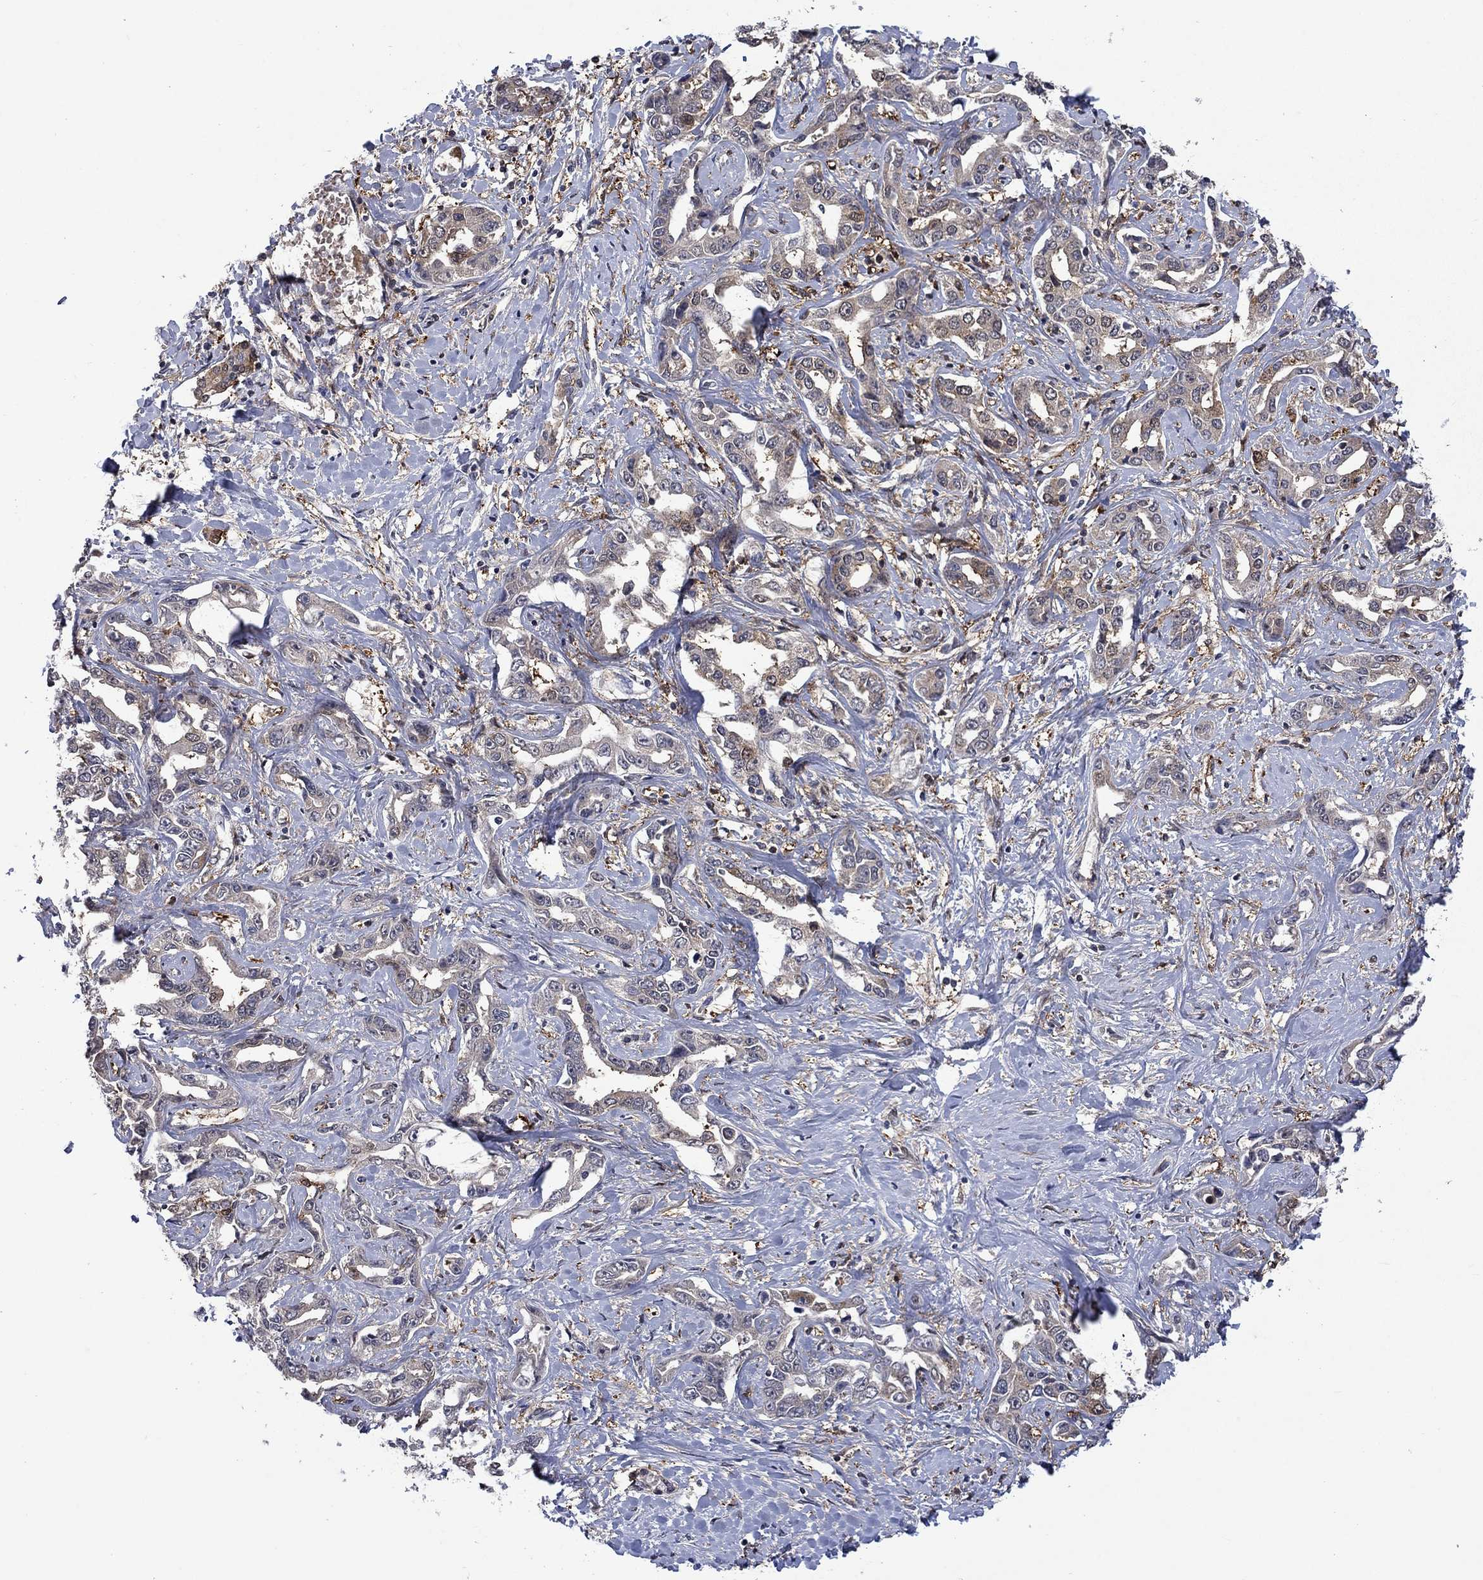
{"staining": {"intensity": "weak", "quantity": ">75%", "location": "cytoplasmic/membranous"}, "tissue": "liver cancer", "cell_type": "Tumor cells", "image_type": "cancer", "snomed": [{"axis": "morphology", "description": "Cholangiocarcinoma"}, {"axis": "topography", "description": "Liver"}], "caption": "The immunohistochemical stain labels weak cytoplasmic/membranous staining in tumor cells of liver cancer (cholangiocarcinoma) tissue.", "gene": "CBR1", "patient": {"sex": "male", "age": 59}}